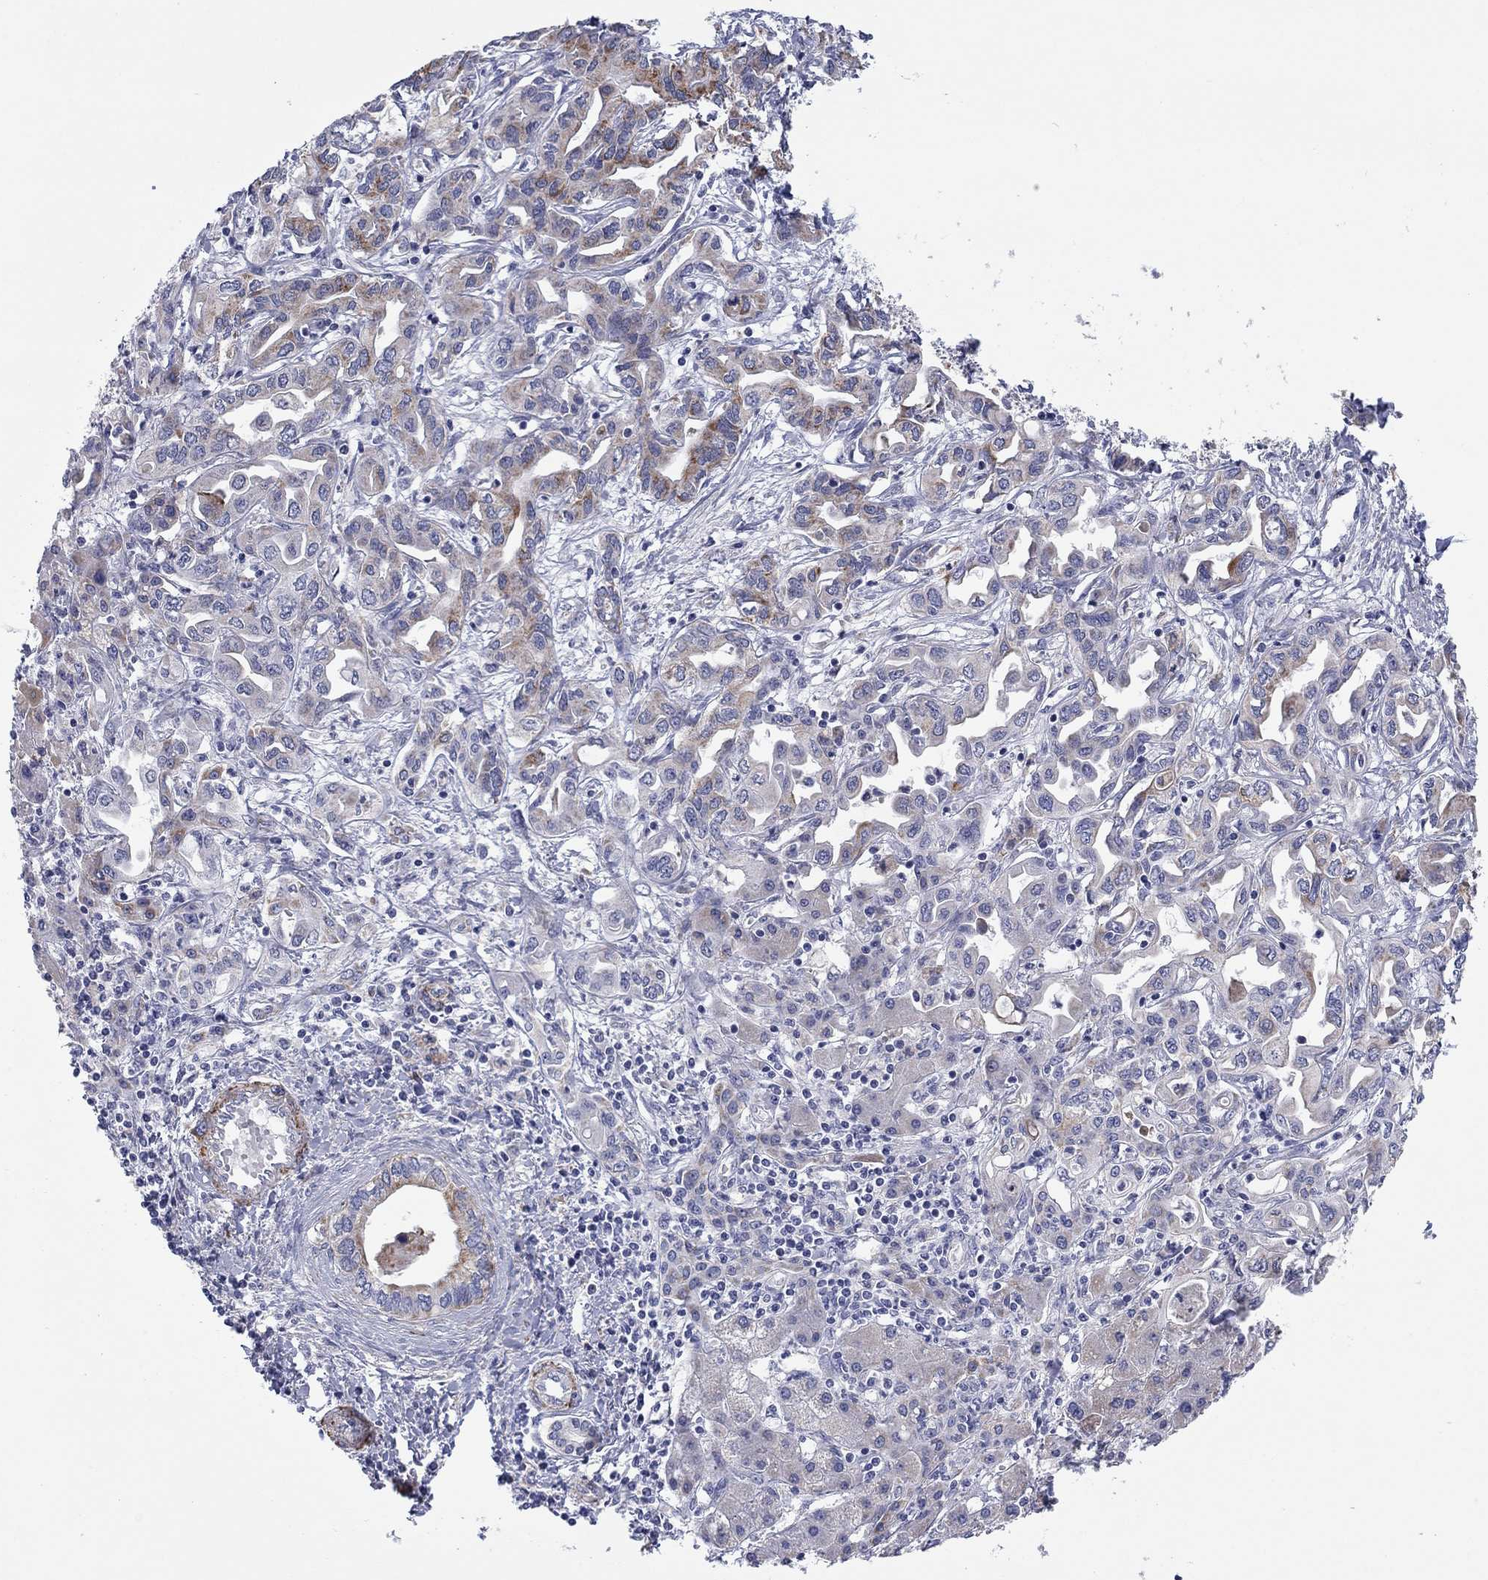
{"staining": {"intensity": "moderate", "quantity": "<25%", "location": "cytoplasmic/membranous"}, "tissue": "liver cancer", "cell_type": "Tumor cells", "image_type": "cancer", "snomed": [{"axis": "morphology", "description": "Cholangiocarcinoma"}, {"axis": "topography", "description": "Liver"}], "caption": "Immunohistochemical staining of human liver cancer (cholangiocarcinoma) reveals moderate cytoplasmic/membranous protein expression in approximately <25% of tumor cells.", "gene": "MGST3", "patient": {"sex": "female", "age": 64}}